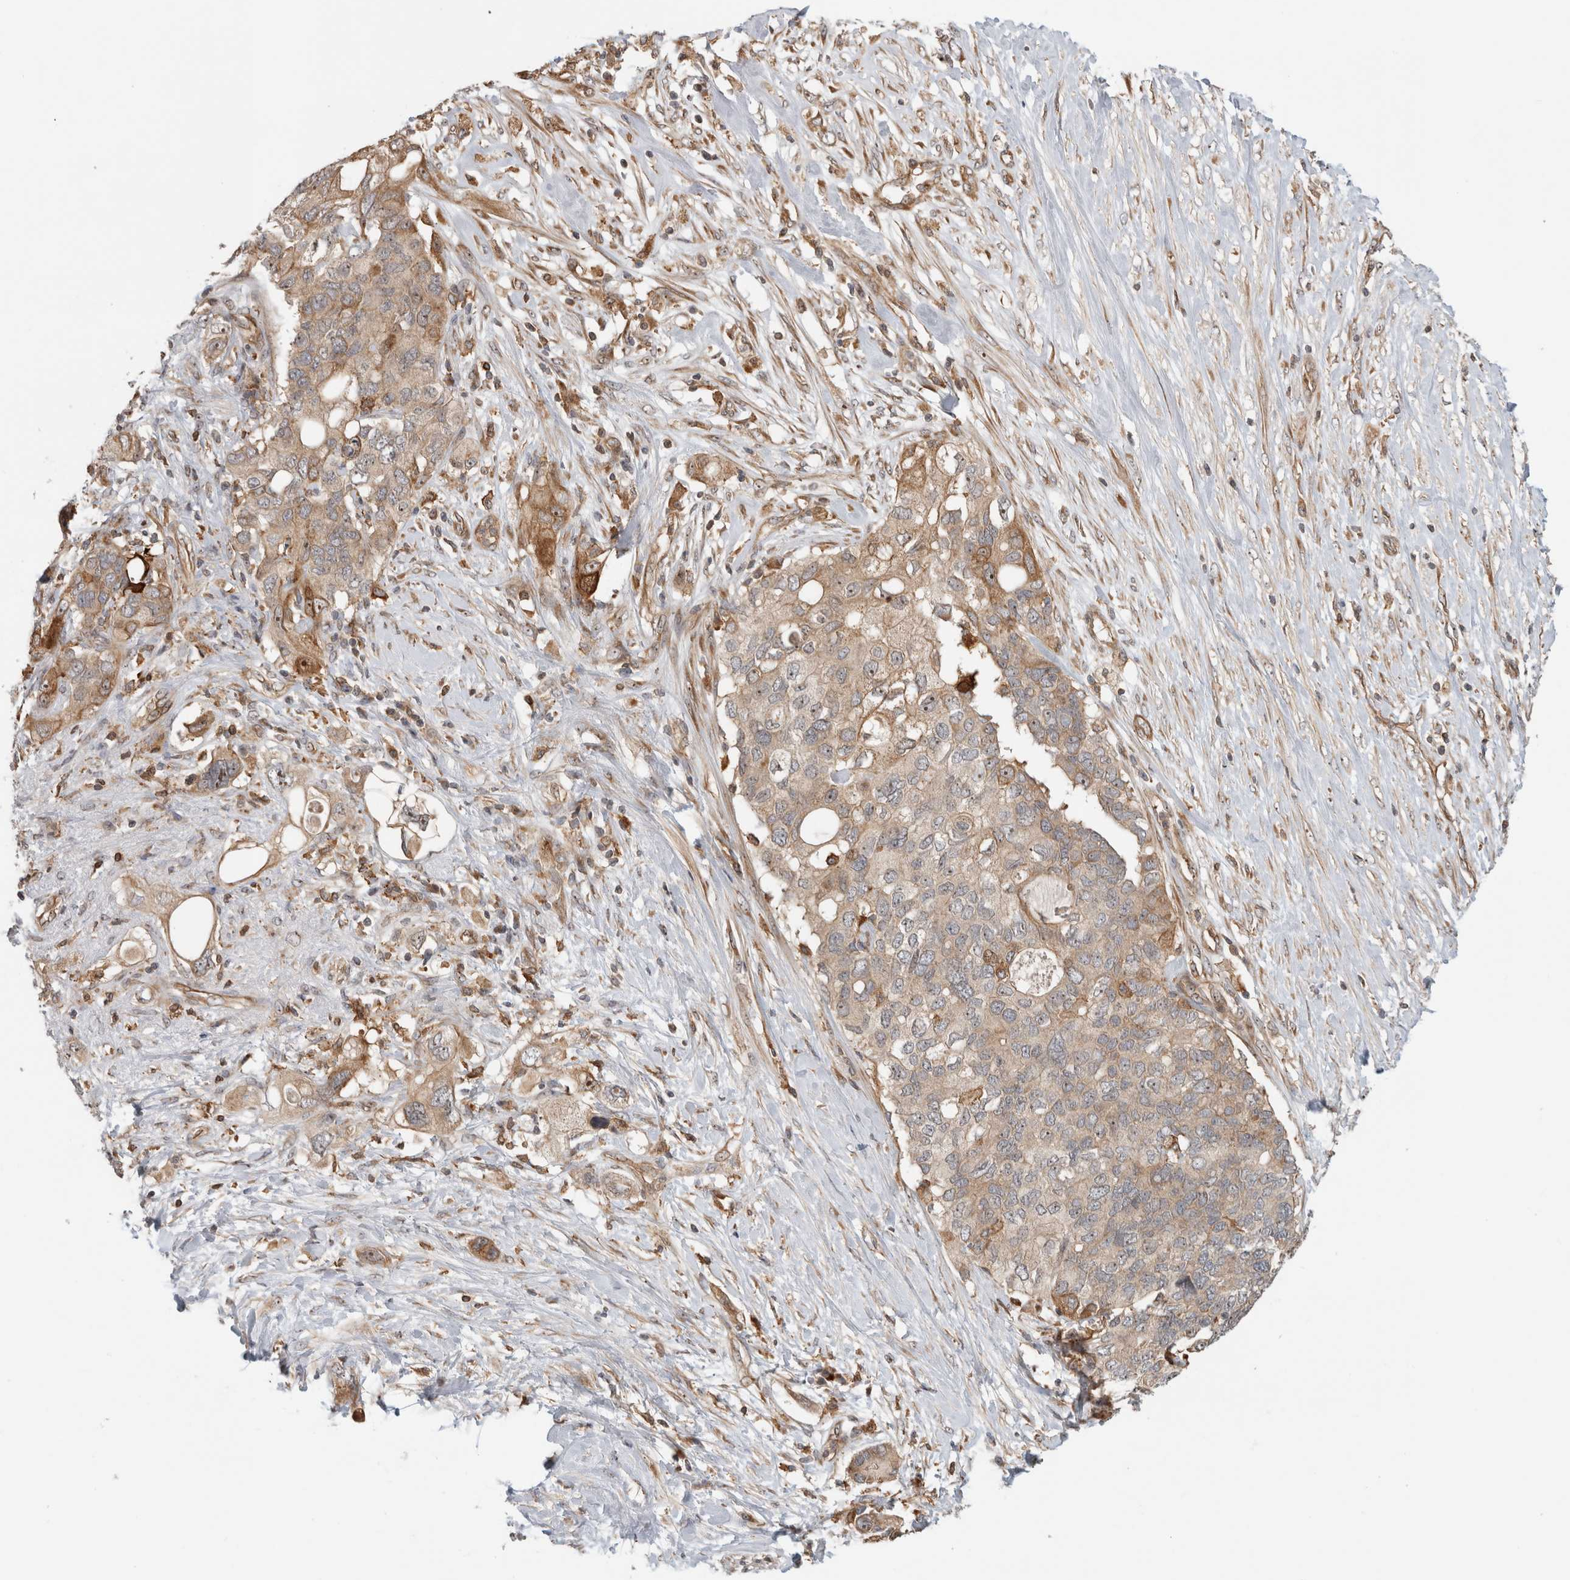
{"staining": {"intensity": "moderate", "quantity": ">75%", "location": "cytoplasmic/membranous,nuclear"}, "tissue": "pancreatic cancer", "cell_type": "Tumor cells", "image_type": "cancer", "snomed": [{"axis": "morphology", "description": "Adenocarcinoma, NOS"}, {"axis": "topography", "description": "Pancreas"}], "caption": "IHC (DAB) staining of human pancreatic adenocarcinoma exhibits moderate cytoplasmic/membranous and nuclear protein expression in approximately >75% of tumor cells.", "gene": "WASF2", "patient": {"sex": "female", "age": 56}}